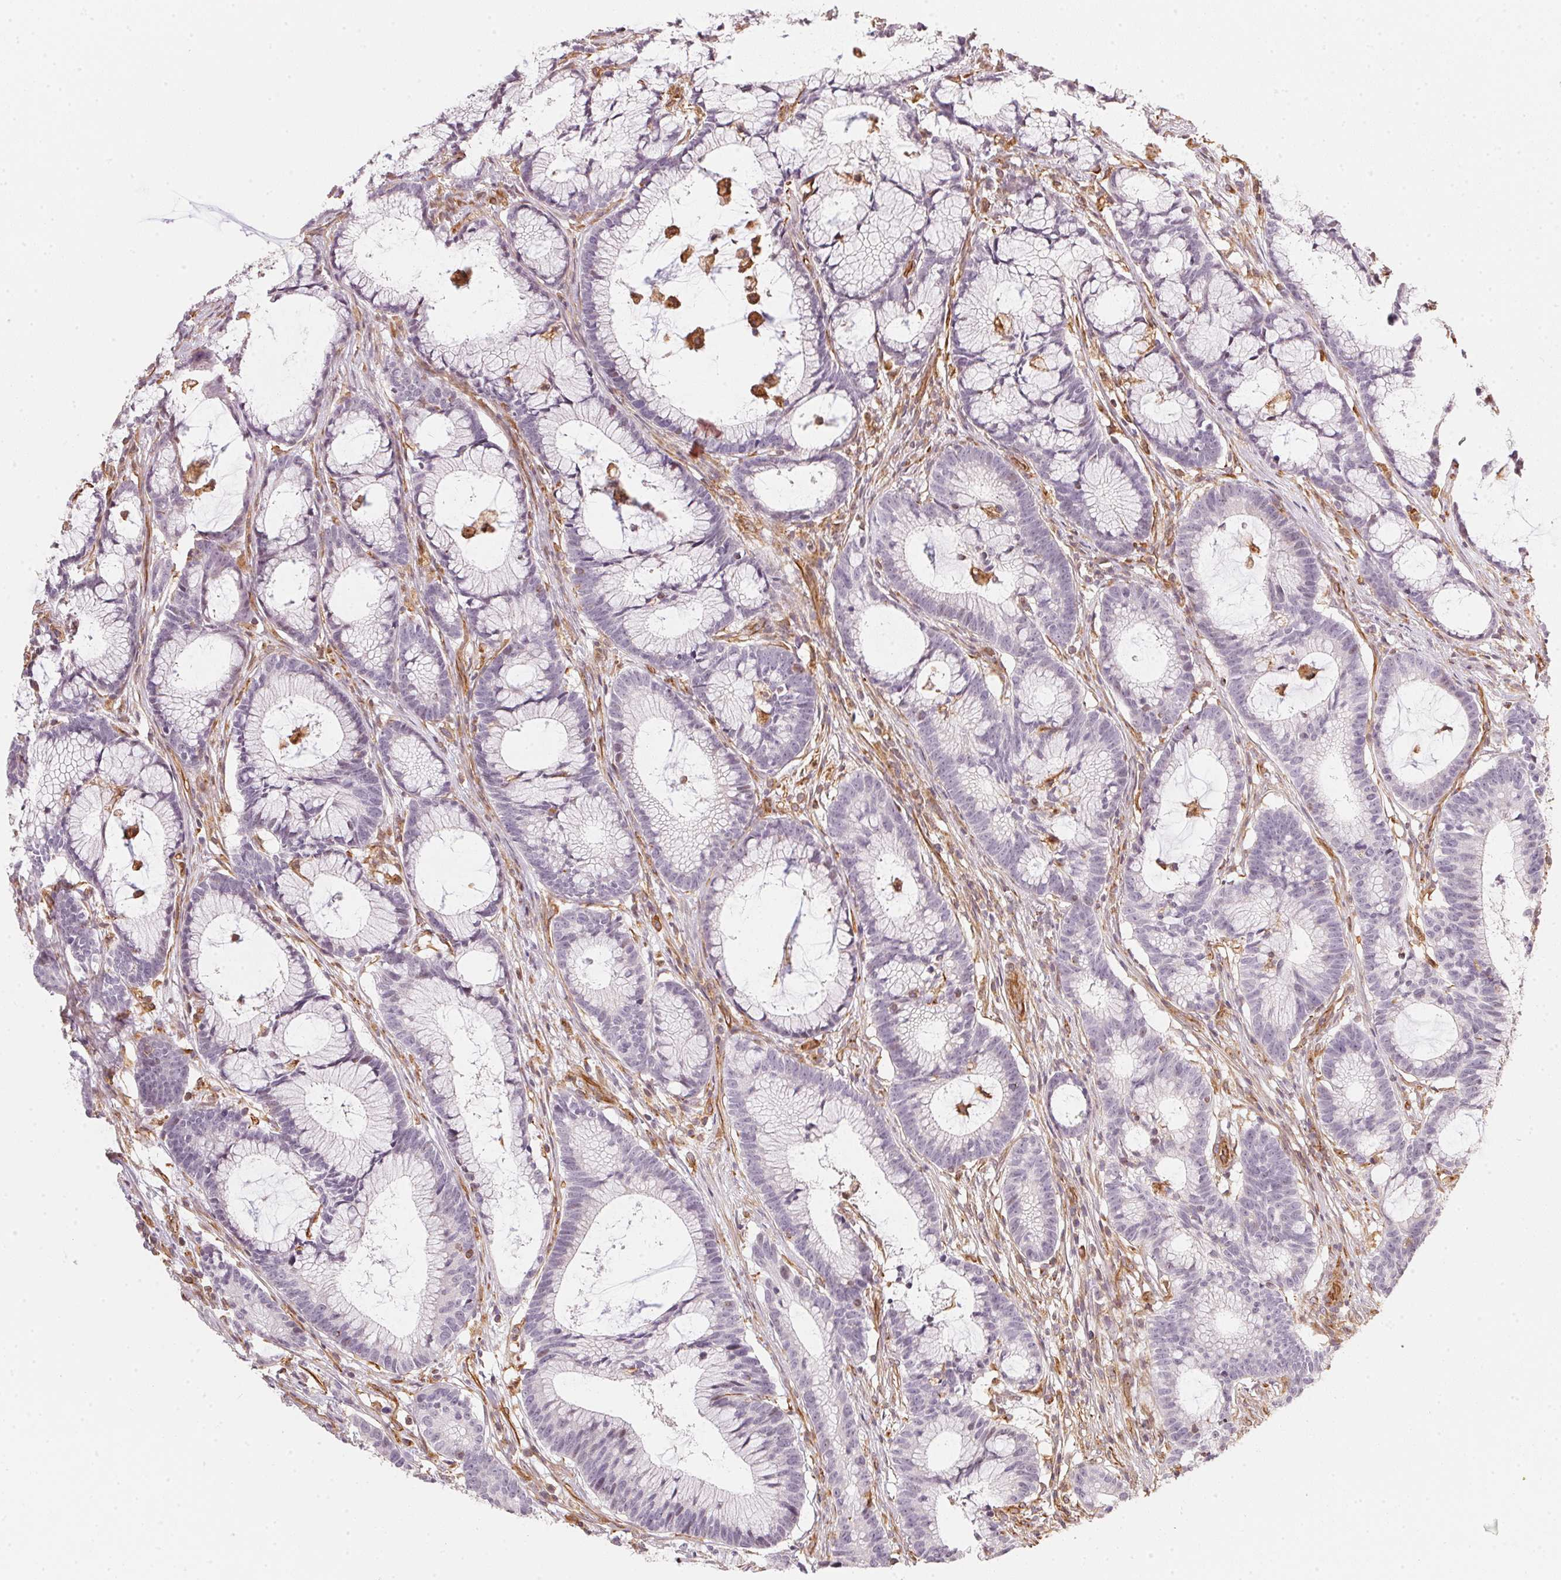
{"staining": {"intensity": "negative", "quantity": "none", "location": "none"}, "tissue": "colorectal cancer", "cell_type": "Tumor cells", "image_type": "cancer", "snomed": [{"axis": "morphology", "description": "Adenocarcinoma, NOS"}, {"axis": "topography", "description": "Colon"}], "caption": "An image of colorectal cancer stained for a protein demonstrates no brown staining in tumor cells.", "gene": "FOXR2", "patient": {"sex": "female", "age": 78}}